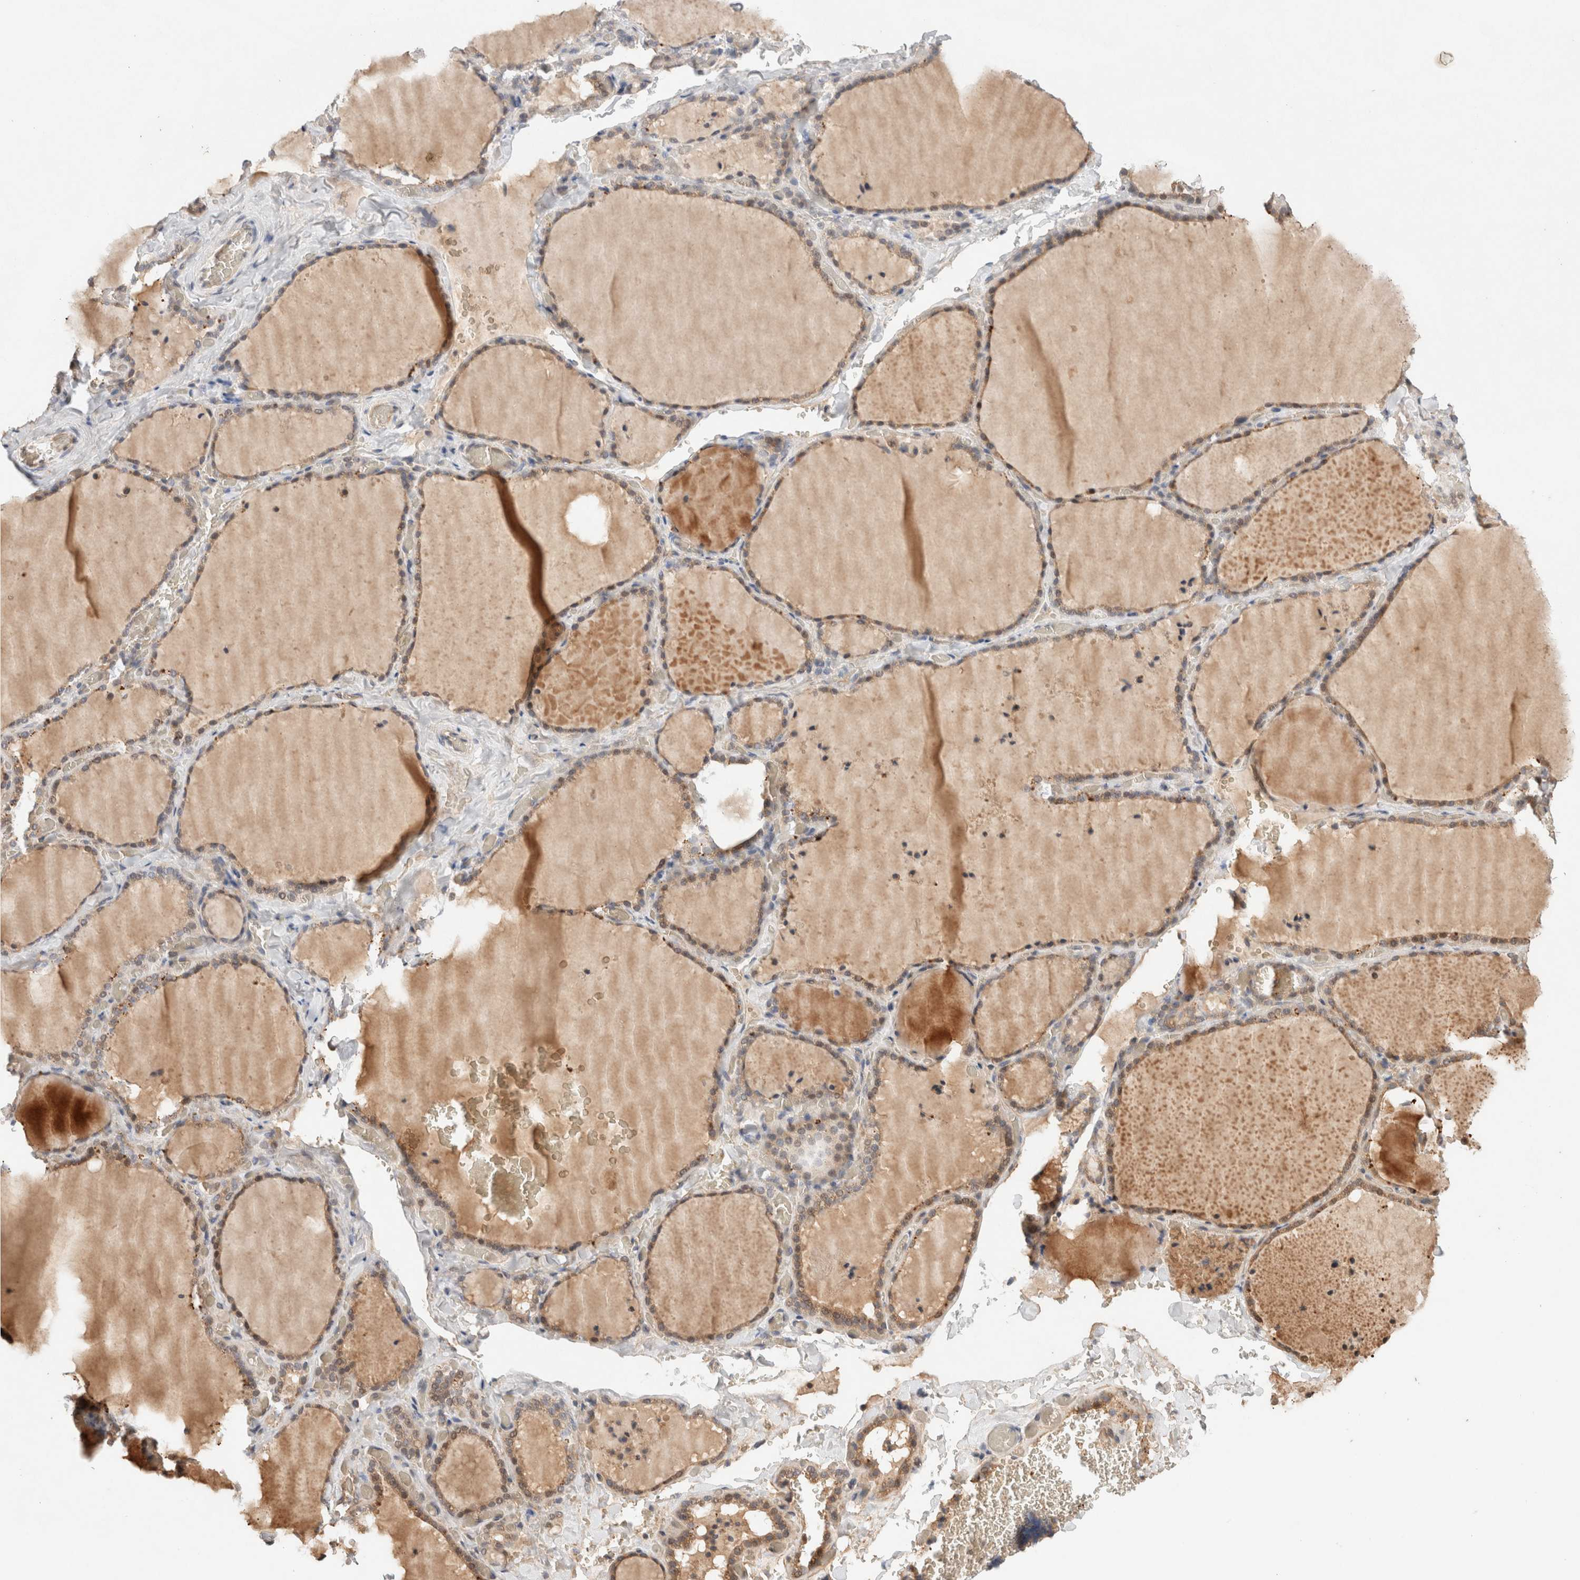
{"staining": {"intensity": "moderate", "quantity": ">75%", "location": "cytoplasmic/membranous"}, "tissue": "thyroid gland", "cell_type": "Glandular cells", "image_type": "normal", "snomed": [{"axis": "morphology", "description": "Normal tissue, NOS"}, {"axis": "topography", "description": "Thyroid gland"}], "caption": "High-power microscopy captured an immunohistochemistry photomicrograph of normal thyroid gland, revealing moderate cytoplasmic/membranous staining in about >75% of glandular cells. Immunohistochemistry stains the protein of interest in brown and the nuclei are stained blue.", "gene": "KLHL20", "patient": {"sex": "female", "age": 22}}